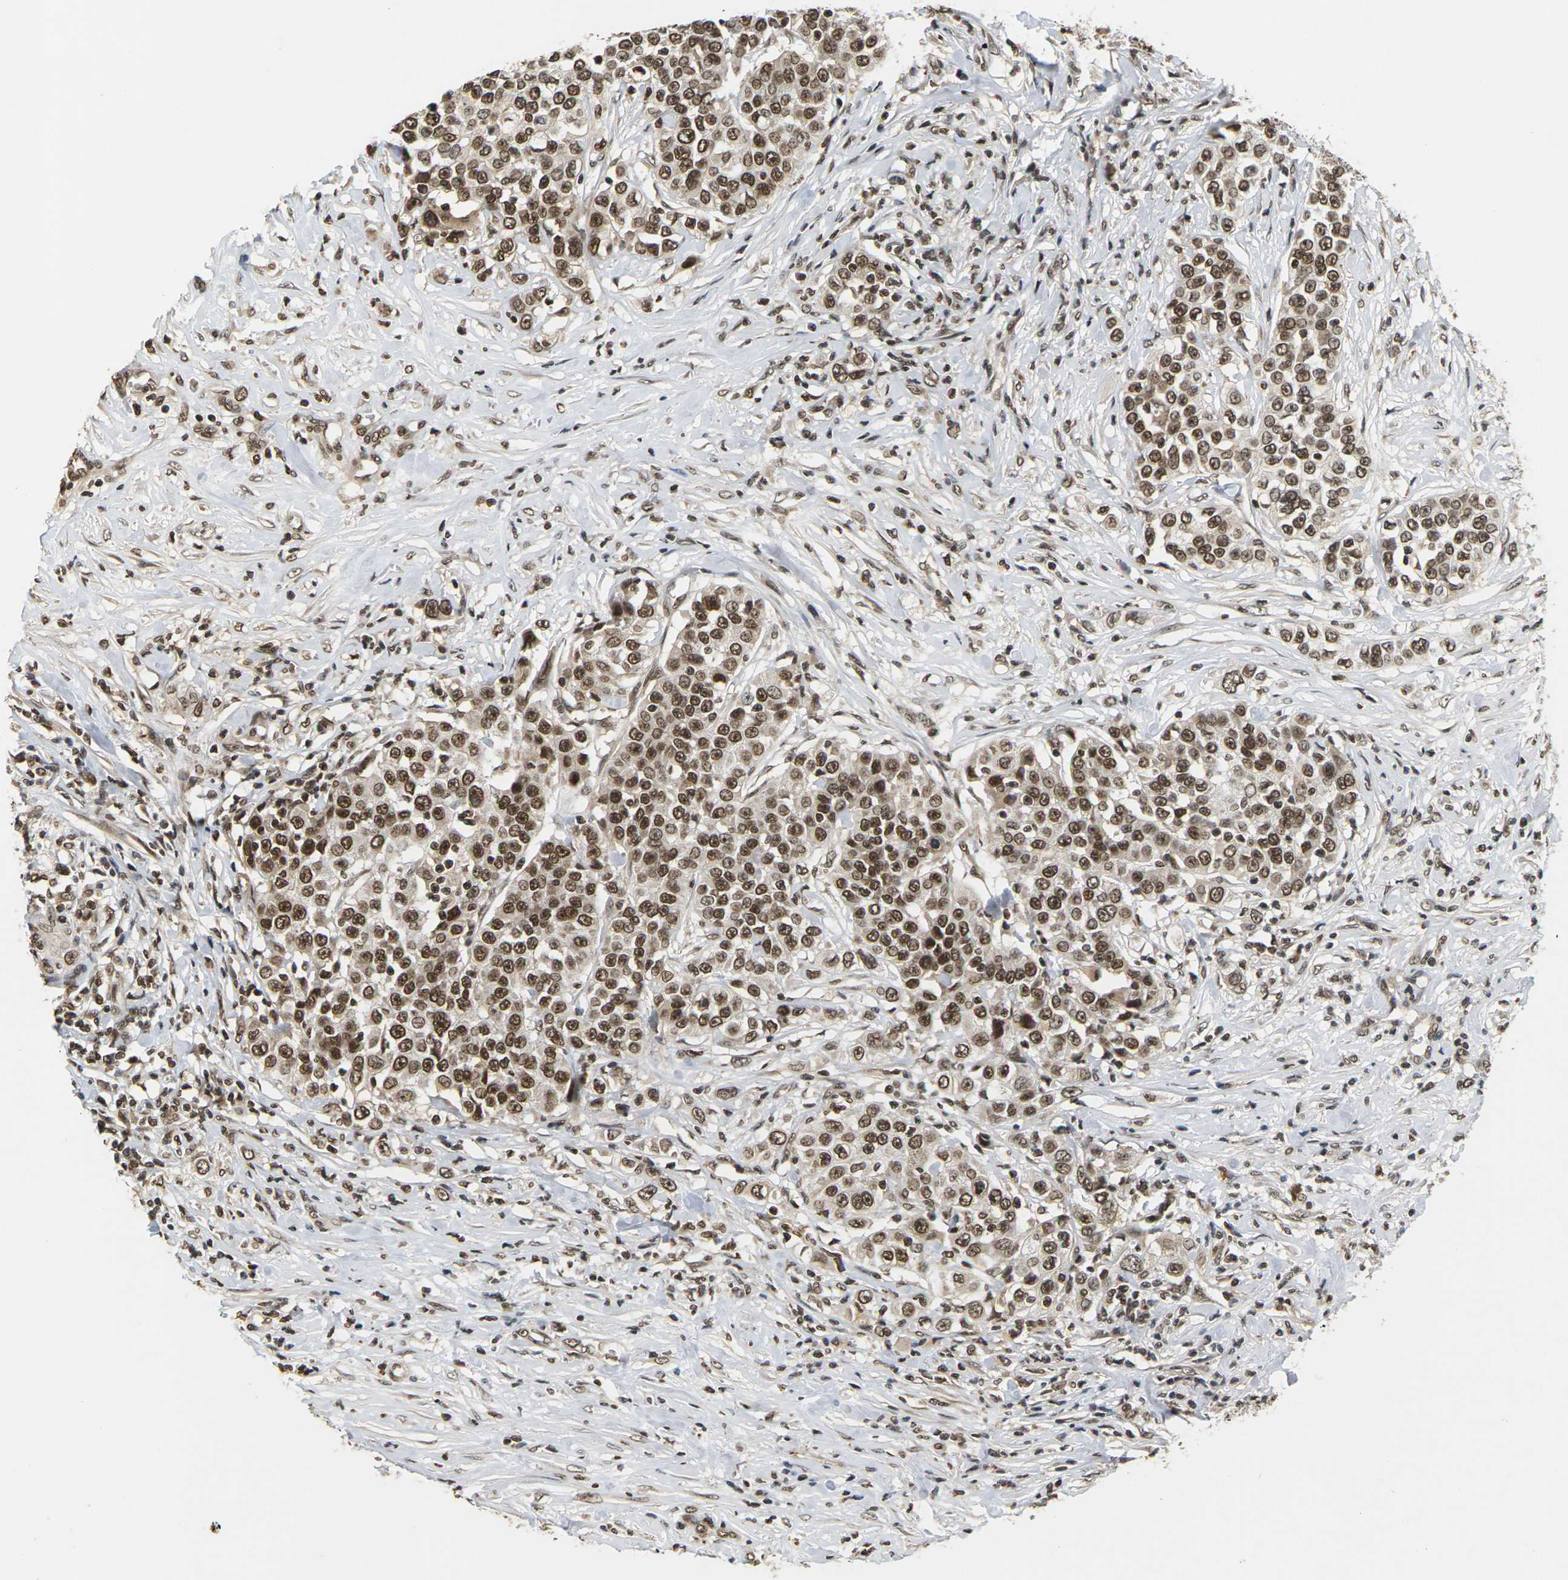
{"staining": {"intensity": "strong", "quantity": ">75%", "location": "nuclear"}, "tissue": "urothelial cancer", "cell_type": "Tumor cells", "image_type": "cancer", "snomed": [{"axis": "morphology", "description": "Urothelial carcinoma, High grade"}, {"axis": "topography", "description": "Urinary bladder"}], "caption": "A high amount of strong nuclear staining is appreciated in about >75% of tumor cells in urothelial carcinoma (high-grade) tissue.", "gene": "NELFA", "patient": {"sex": "female", "age": 80}}